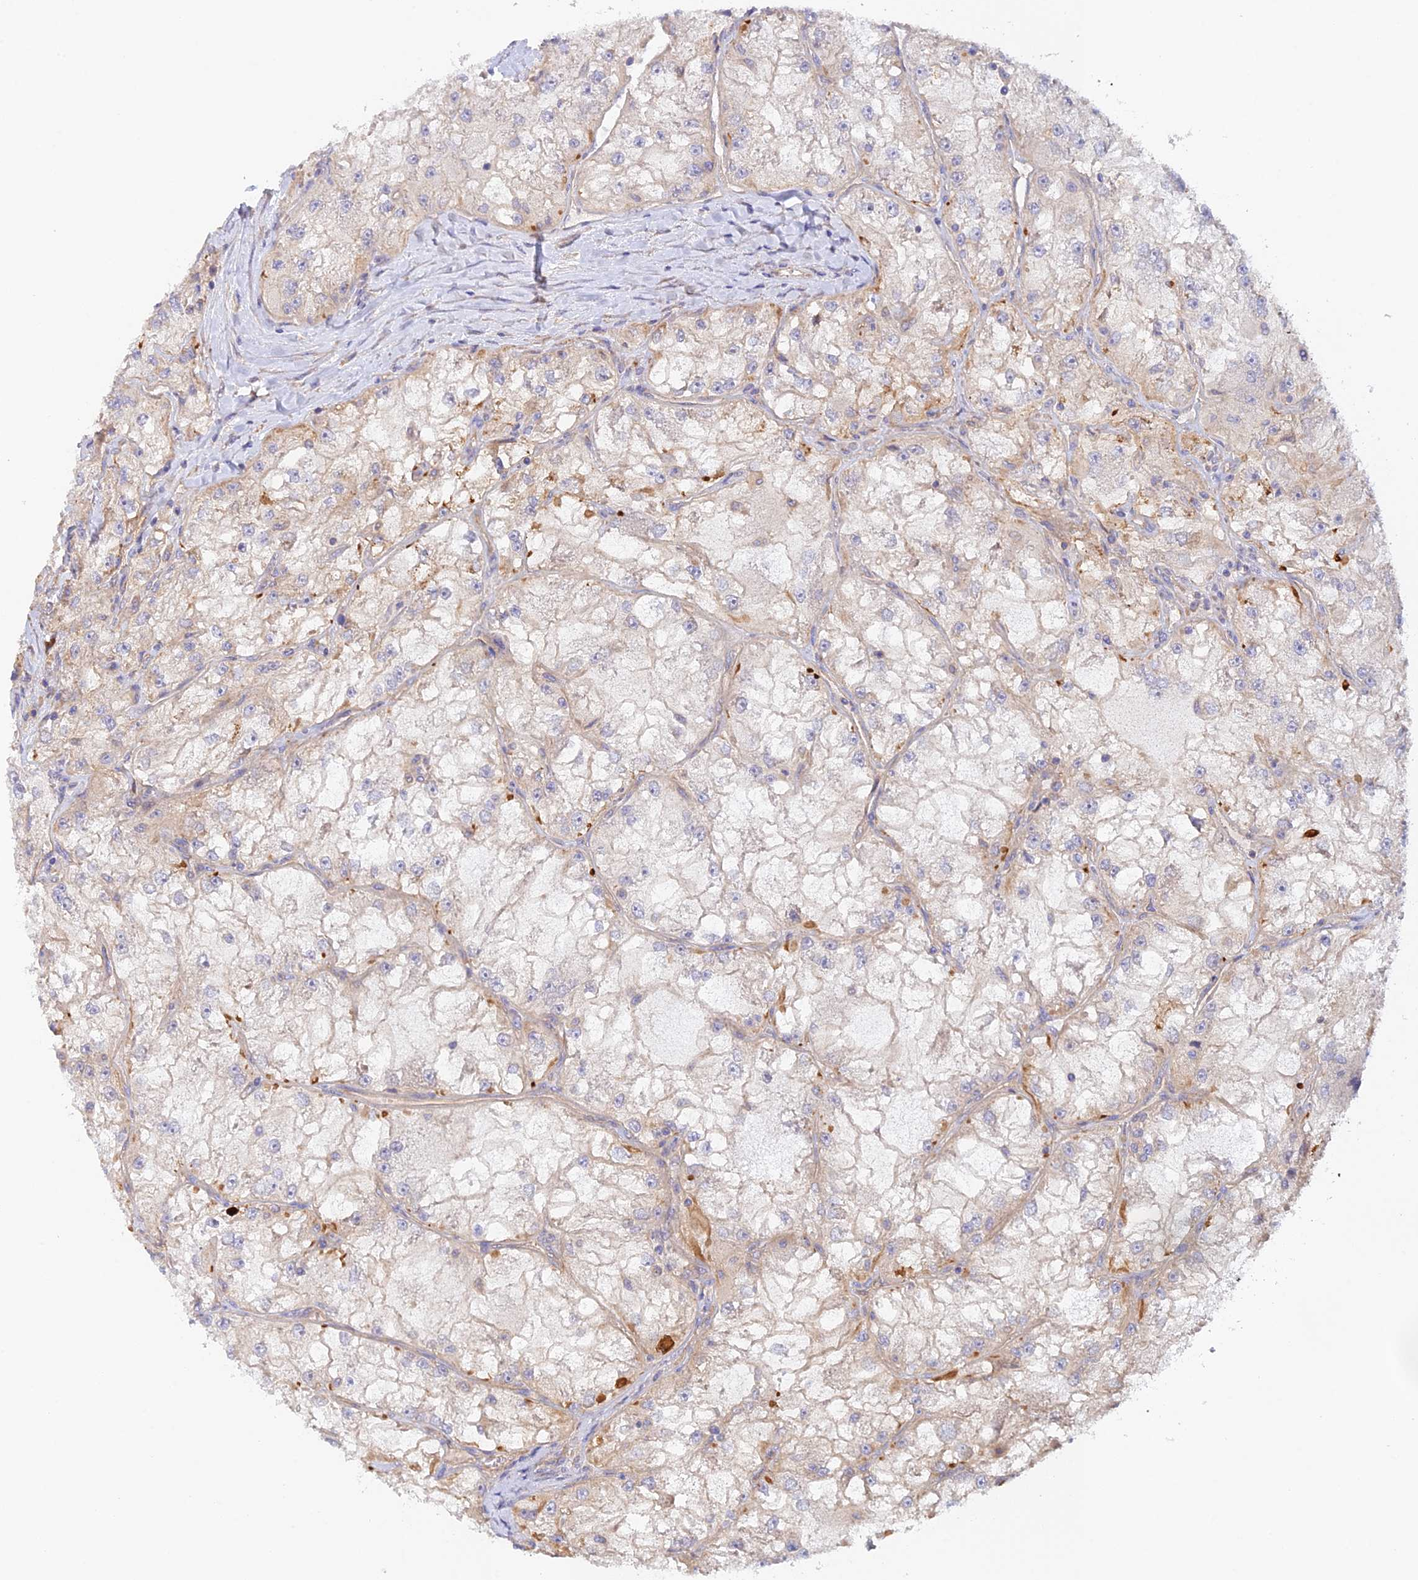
{"staining": {"intensity": "negative", "quantity": "none", "location": "none"}, "tissue": "renal cancer", "cell_type": "Tumor cells", "image_type": "cancer", "snomed": [{"axis": "morphology", "description": "Adenocarcinoma, NOS"}, {"axis": "topography", "description": "Kidney"}], "caption": "Tumor cells show no significant protein positivity in adenocarcinoma (renal).", "gene": "MYO9A", "patient": {"sex": "female", "age": 72}}